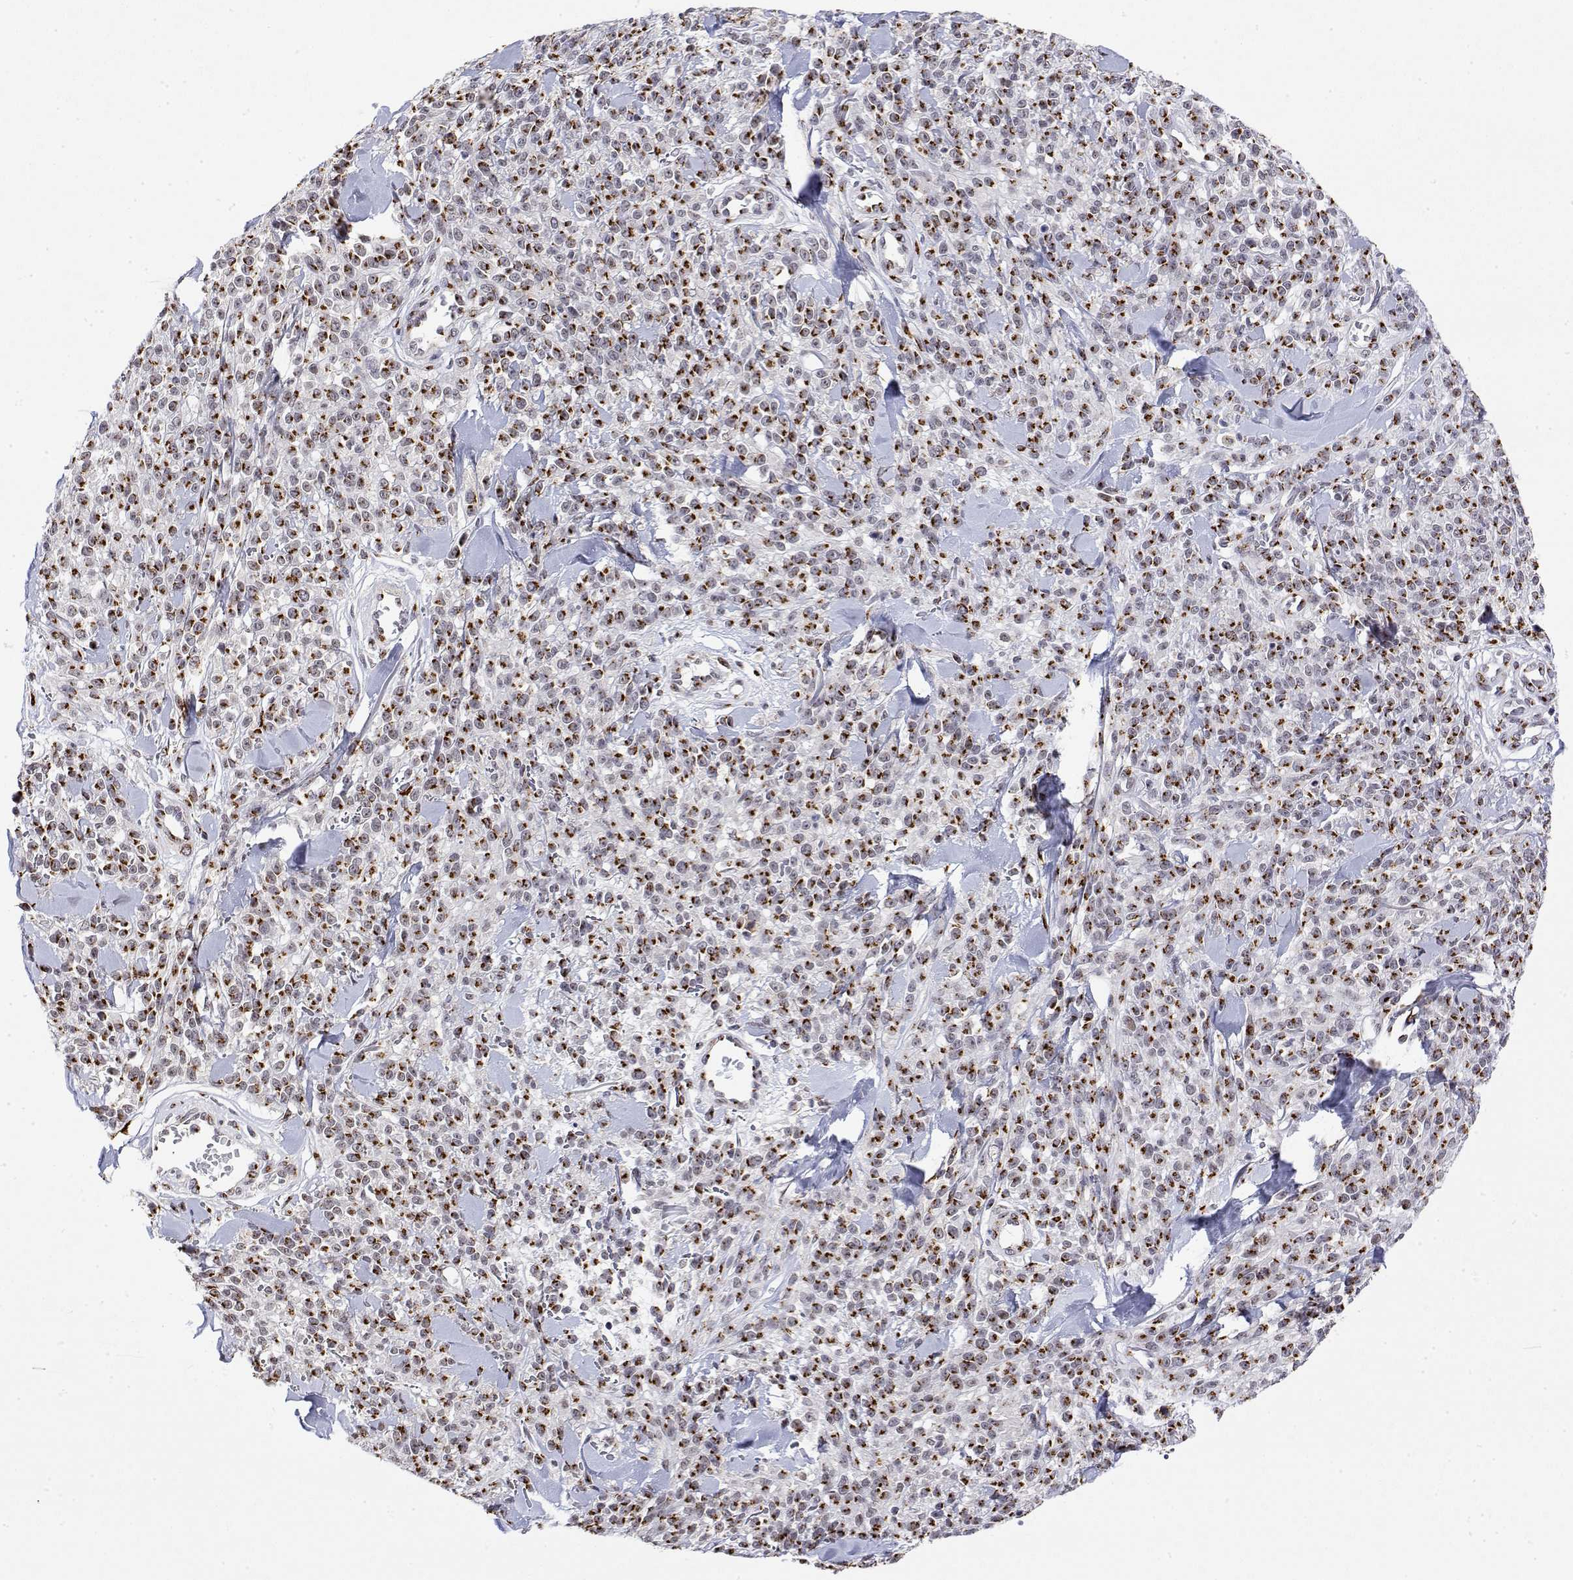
{"staining": {"intensity": "strong", "quantity": "25%-75%", "location": "cytoplasmic/membranous"}, "tissue": "melanoma", "cell_type": "Tumor cells", "image_type": "cancer", "snomed": [{"axis": "morphology", "description": "Malignant melanoma, NOS"}, {"axis": "topography", "description": "Skin"}, {"axis": "topography", "description": "Skin of trunk"}], "caption": "This micrograph reveals immunohistochemistry (IHC) staining of malignant melanoma, with high strong cytoplasmic/membranous staining in about 25%-75% of tumor cells.", "gene": "YIPF3", "patient": {"sex": "male", "age": 74}}